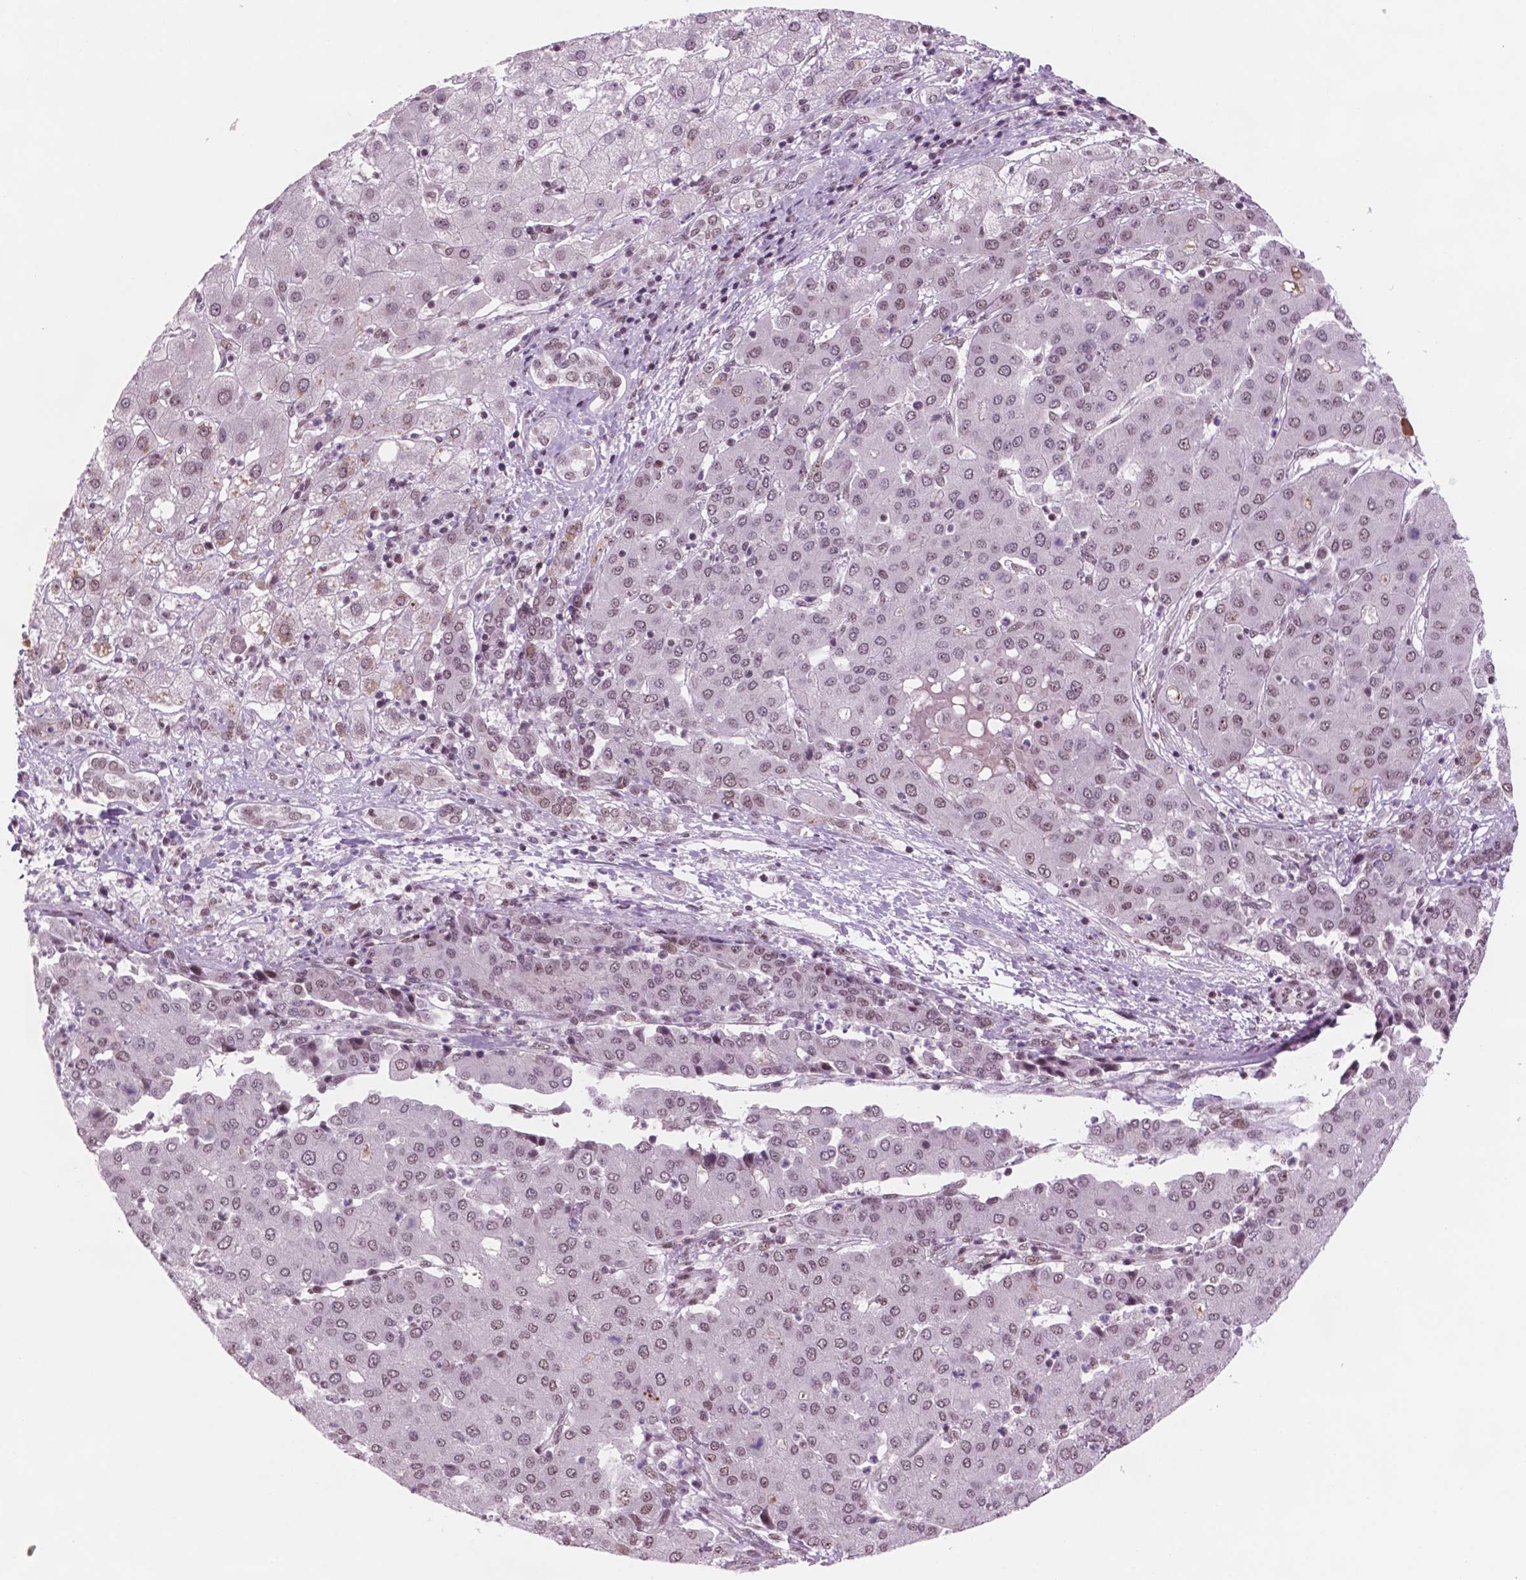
{"staining": {"intensity": "weak", "quantity": "25%-75%", "location": "nuclear"}, "tissue": "liver cancer", "cell_type": "Tumor cells", "image_type": "cancer", "snomed": [{"axis": "morphology", "description": "Carcinoma, Hepatocellular, NOS"}, {"axis": "topography", "description": "Liver"}], "caption": "Tumor cells reveal low levels of weak nuclear expression in about 25%-75% of cells in liver hepatocellular carcinoma.", "gene": "POLR2E", "patient": {"sex": "male", "age": 65}}